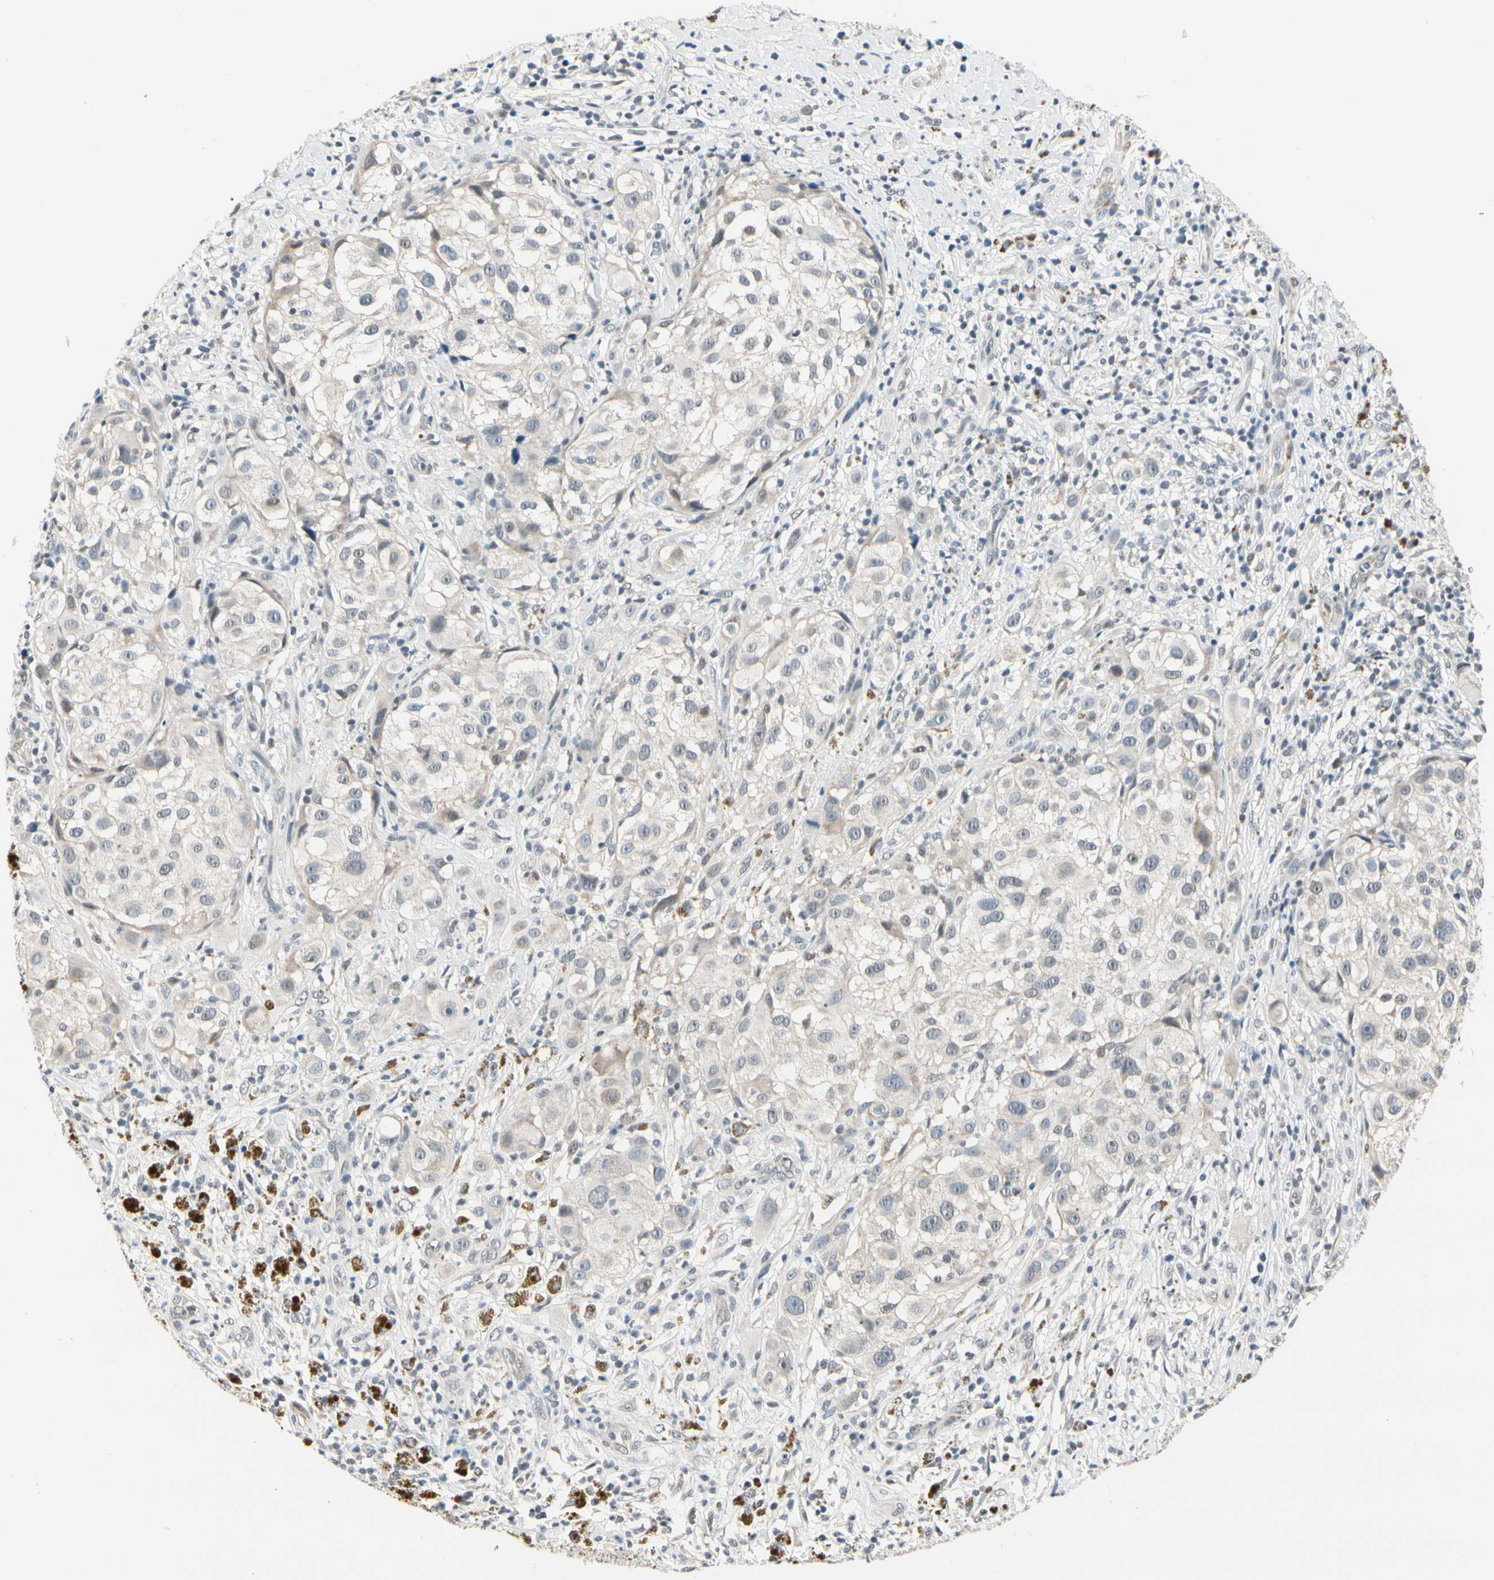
{"staining": {"intensity": "negative", "quantity": "none", "location": "none"}, "tissue": "melanoma", "cell_type": "Tumor cells", "image_type": "cancer", "snomed": [{"axis": "morphology", "description": "Necrosis, NOS"}, {"axis": "morphology", "description": "Malignant melanoma, NOS"}, {"axis": "topography", "description": "Skin"}], "caption": "DAB immunohistochemical staining of melanoma reveals no significant positivity in tumor cells.", "gene": "GREM1", "patient": {"sex": "female", "age": 87}}